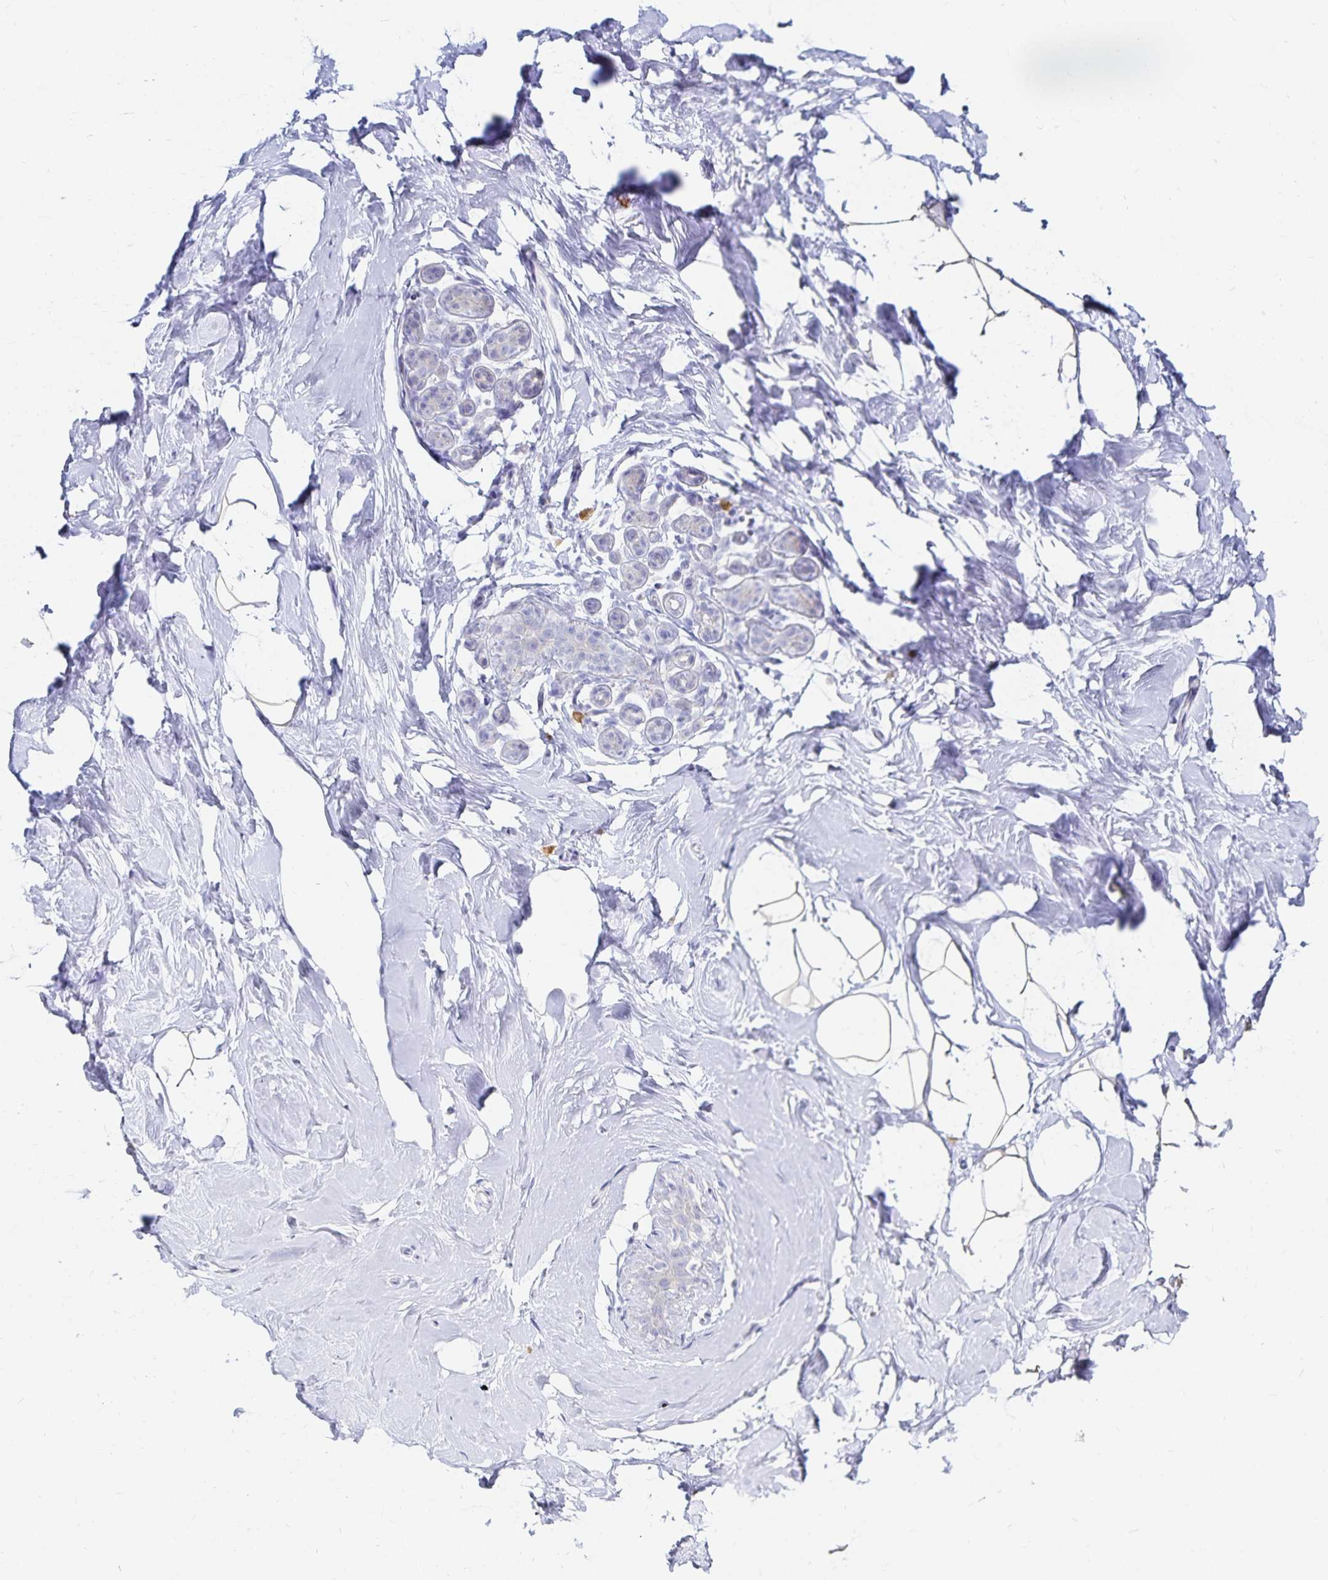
{"staining": {"intensity": "negative", "quantity": "none", "location": "none"}, "tissue": "breast", "cell_type": "Adipocytes", "image_type": "normal", "snomed": [{"axis": "morphology", "description": "Normal tissue, NOS"}, {"axis": "topography", "description": "Breast"}], "caption": "Immunohistochemistry photomicrograph of unremarkable breast stained for a protein (brown), which reveals no expression in adipocytes.", "gene": "TNIP1", "patient": {"sex": "female", "age": 32}}